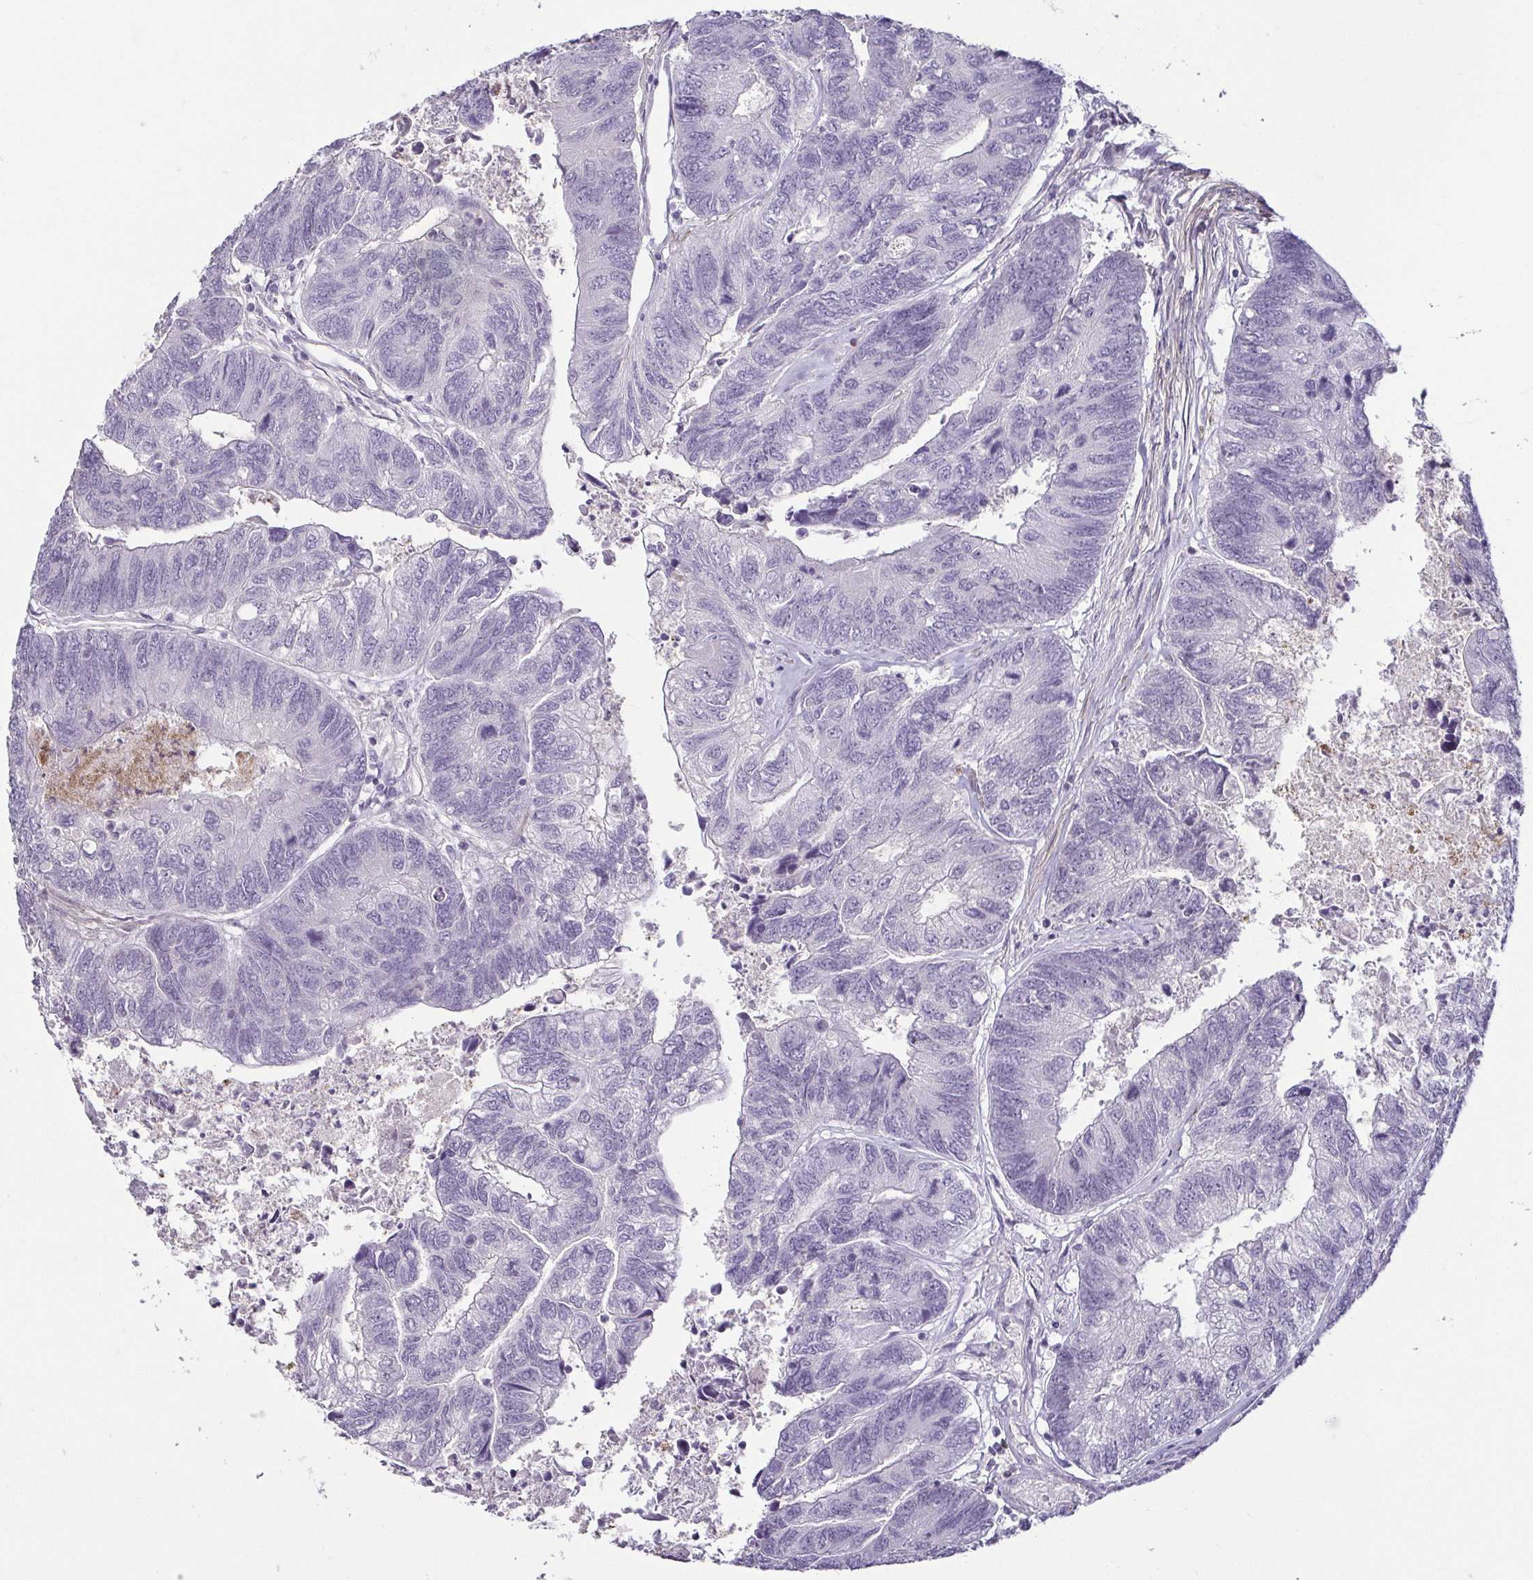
{"staining": {"intensity": "negative", "quantity": "none", "location": "none"}, "tissue": "colorectal cancer", "cell_type": "Tumor cells", "image_type": "cancer", "snomed": [{"axis": "morphology", "description": "Adenocarcinoma, NOS"}, {"axis": "topography", "description": "Colon"}], "caption": "The image demonstrates no staining of tumor cells in colorectal cancer (adenocarcinoma).", "gene": "HOPX", "patient": {"sex": "female", "age": 67}}